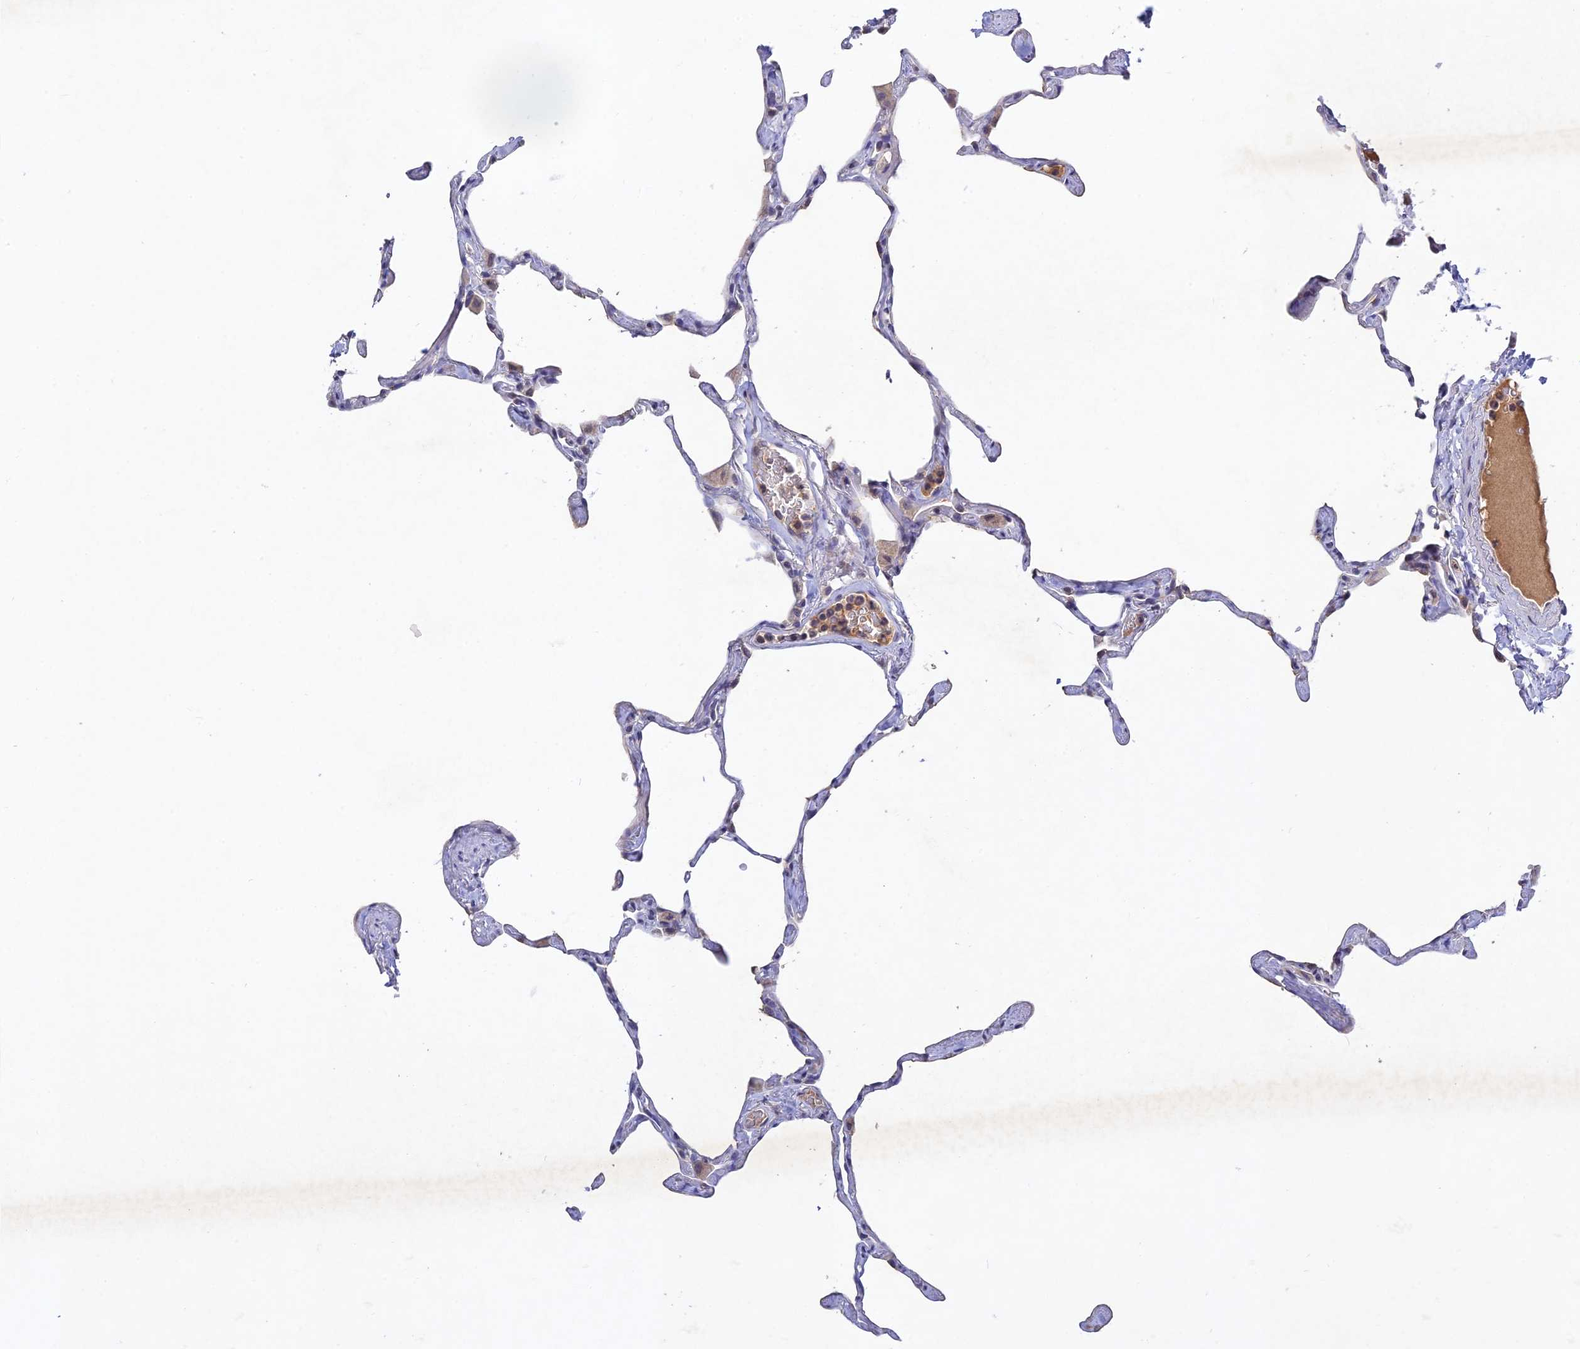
{"staining": {"intensity": "negative", "quantity": "none", "location": "none"}, "tissue": "lung", "cell_type": "Alveolar cells", "image_type": "normal", "snomed": [{"axis": "morphology", "description": "Normal tissue, NOS"}, {"axis": "topography", "description": "Lung"}], "caption": "Image shows no protein expression in alveolar cells of benign lung.", "gene": "CHST5", "patient": {"sex": "male", "age": 65}}